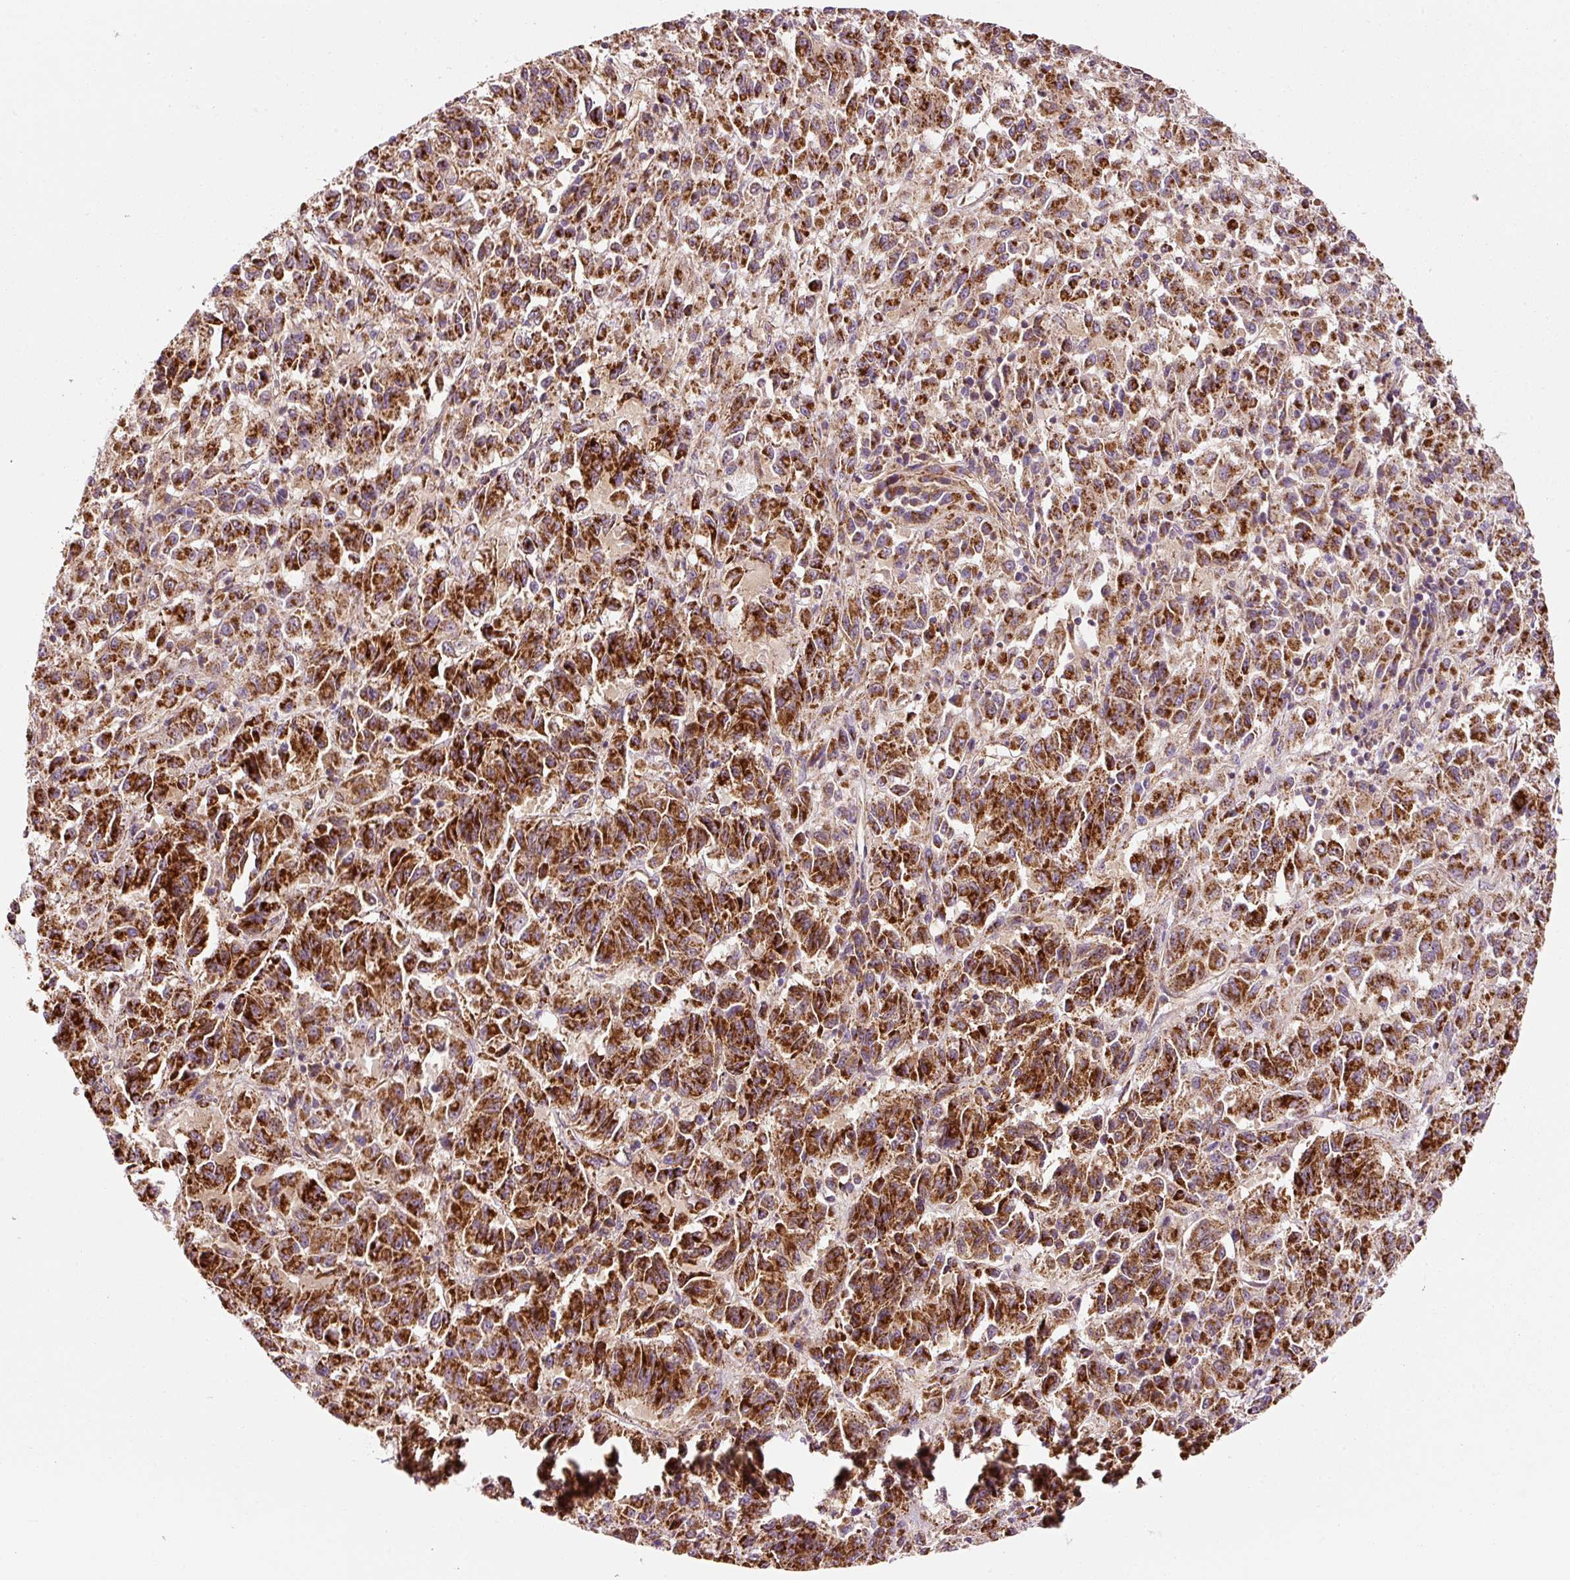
{"staining": {"intensity": "strong", "quantity": ">75%", "location": "cytoplasmic/membranous"}, "tissue": "melanoma", "cell_type": "Tumor cells", "image_type": "cancer", "snomed": [{"axis": "morphology", "description": "Malignant melanoma, Metastatic site"}, {"axis": "topography", "description": "Lung"}], "caption": "Immunohistochemical staining of melanoma demonstrates high levels of strong cytoplasmic/membranous positivity in approximately >75% of tumor cells. Using DAB (brown) and hematoxylin (blue) stains, captured at high magnification using brightfield microscopy.", "gene": "ISCU", "patient": {"sex": "male", "age": 64}}